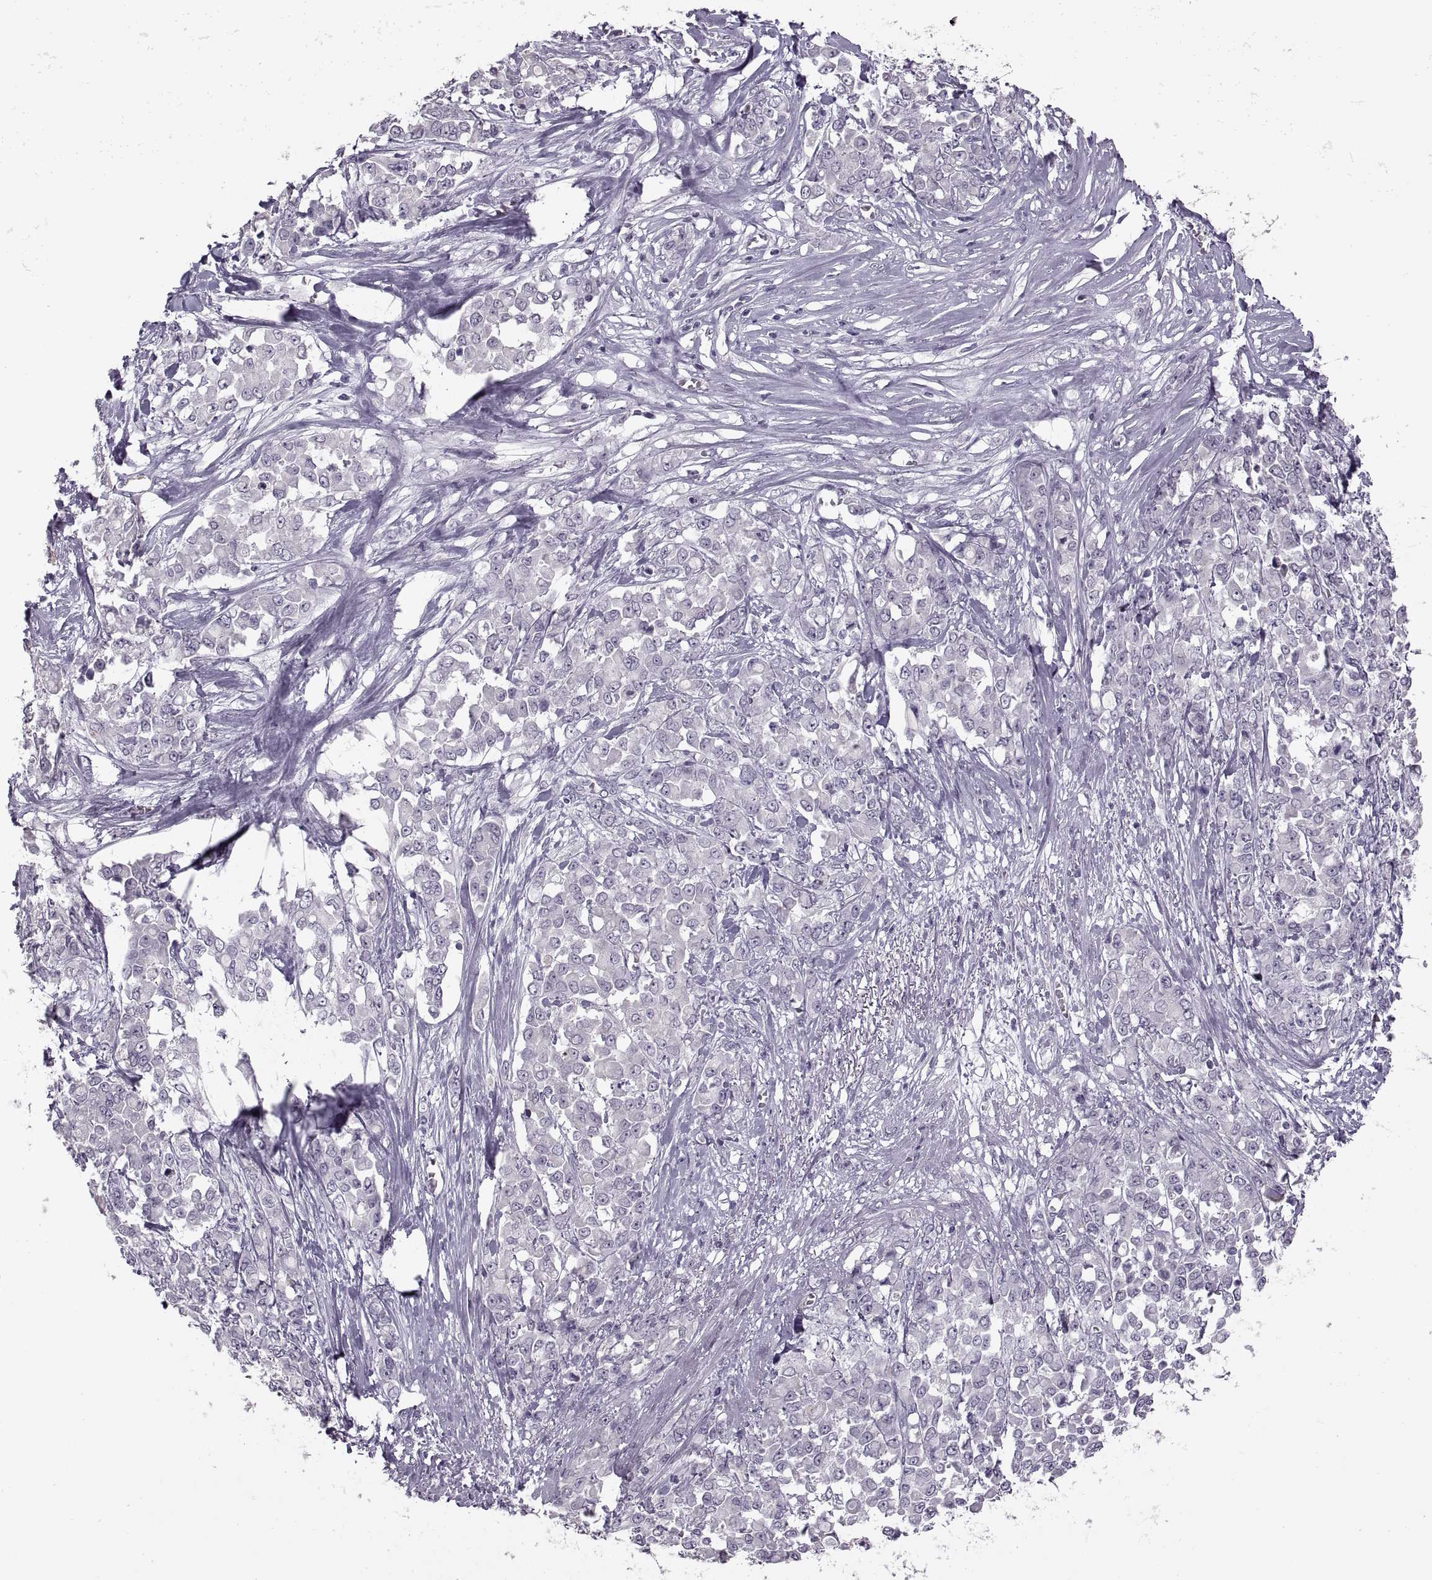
{"staining": {"intensity": "negative", "quantity": "none", "location": "none"}, "tissue": "stomach cancer", "cell_type": "Tumor cells", "image_type": "cancer", "snomed": [{"axis": "morphology", "description": "Adenocarcinoma, NOS"}, {"axis": "topography", "description": "Stomach"}], "caption": "High magnification brightfield microscopy of stomach adenocarcinoma stained with DAB (brown) and counterstained with hematoxylin (blue): tumor cells show no significant positivity.", "gene": "PAGE5", "patient": {"sex": "female", "age": 76}}